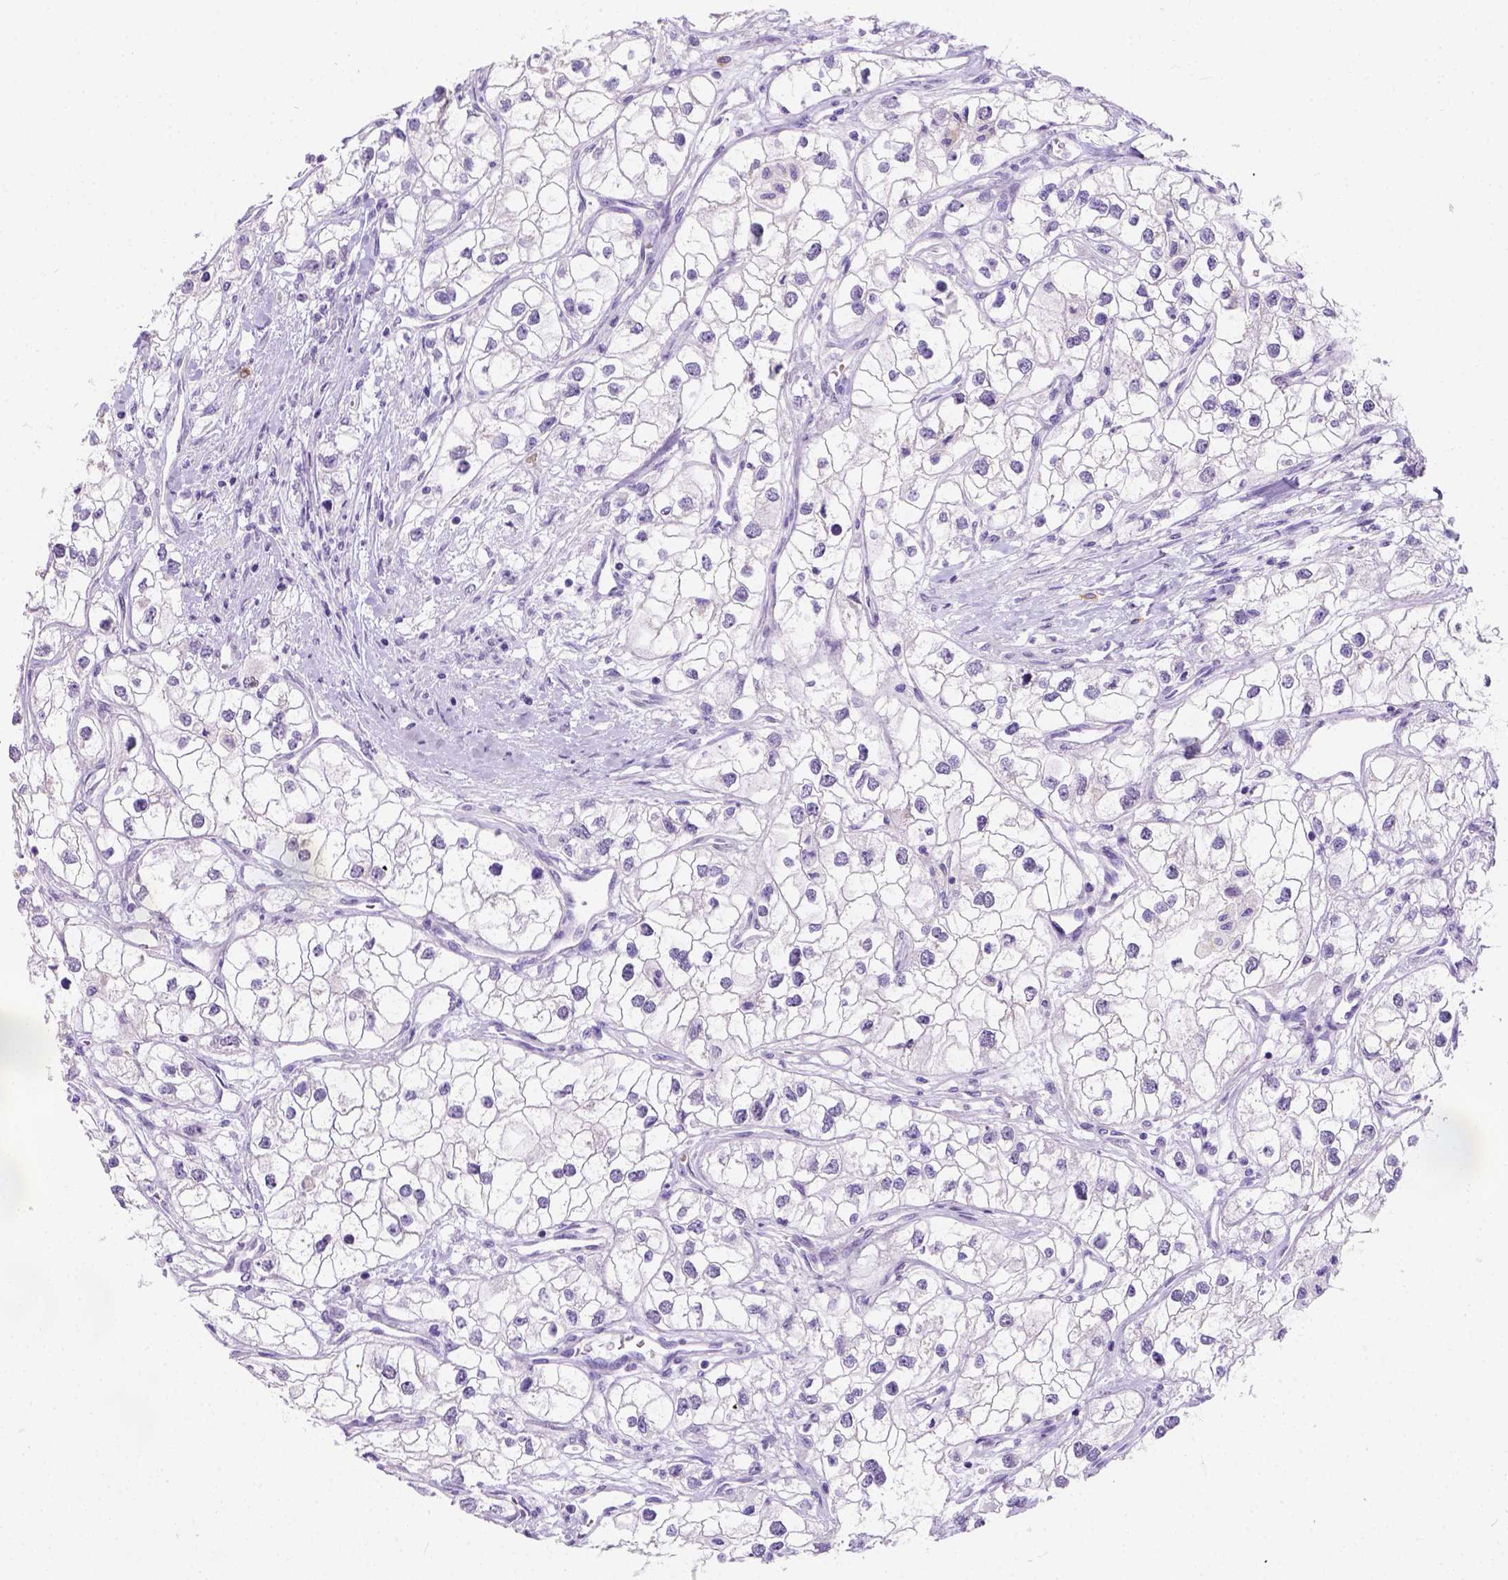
{"staining": {"intensity": "negative", "quantity": "none", "location": "none"}, "tissue": "renal cancer", "cell_type": "Tumor cells", "image_type": "cancer", "snomed": [{"axis": "morphology", "description": "Adenocarcinoma, NOS"}, {"axis": "topography", "description": "Kidney"}], "caption": "Immunohistochemistry (IHC) photomicrograph of neoplastic tissue: adenocarcinoma (renal) stained with DAB demonstrates no significant protein positivity in tumor cells. Brightfield microscopy of immunohistochemistry stained with DAB (3,3'-diaminobenzidine) (brown) and hematoxylin (blue), captured at high magnification.", "gene": "PHF7", "patient": {"sex": "male", "age": 59}}